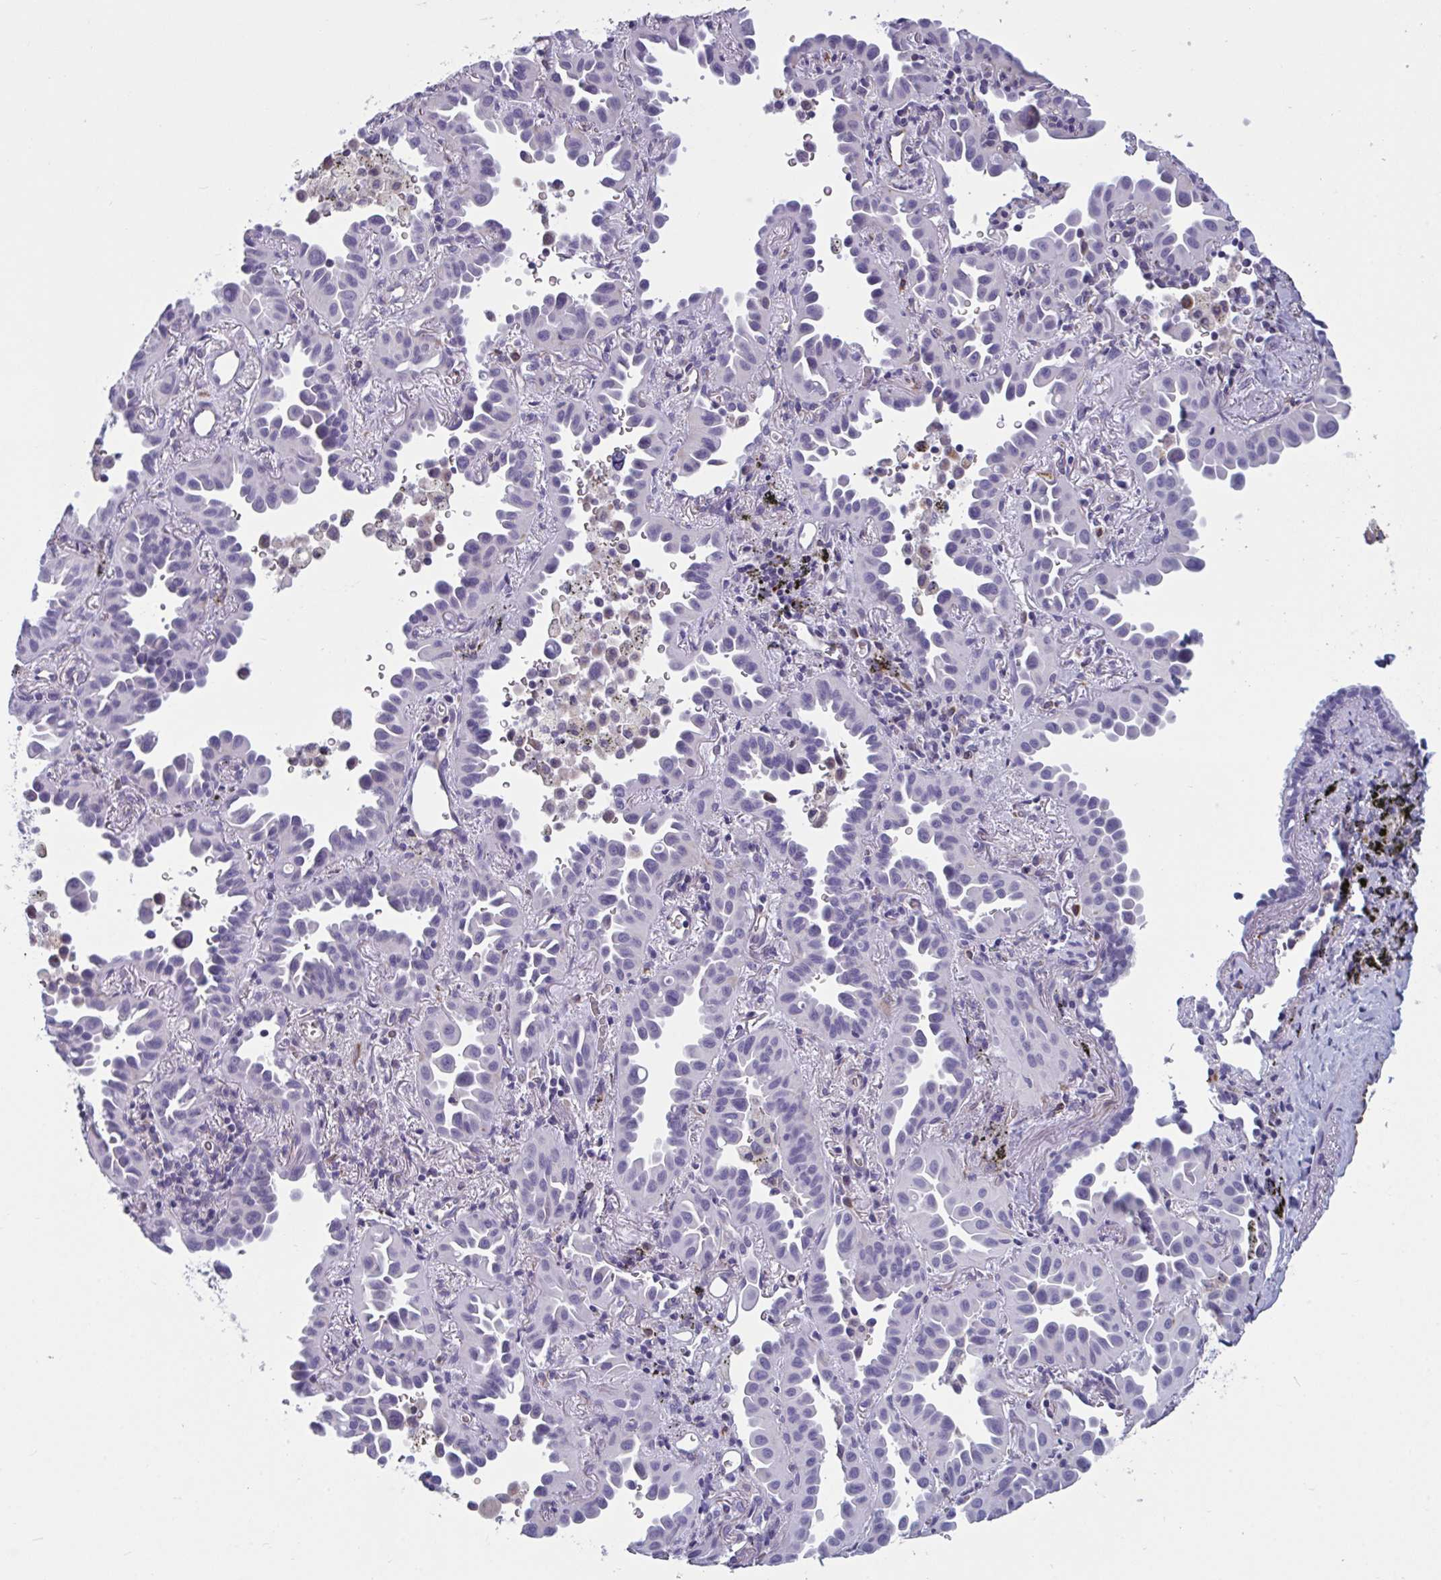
{"staining": {"intensity": "negative", "quantity": "none", "location": "none"}, "tissue": "lung cancer", "cell_type": "Tumor cells", "image_type": "cancer", "snomed": [{"axis": "morphology", "description": "Adenocarcinoma, NOS"}, {"axis": "topography", "description": "Lung"}], "caption": "Human lung cancer stained for a protein using immunohistochemistry (IHC) shows no staining in tumor cells.", "gene": "OR1L3", "patient": {"sex": "male", "age": 68}}